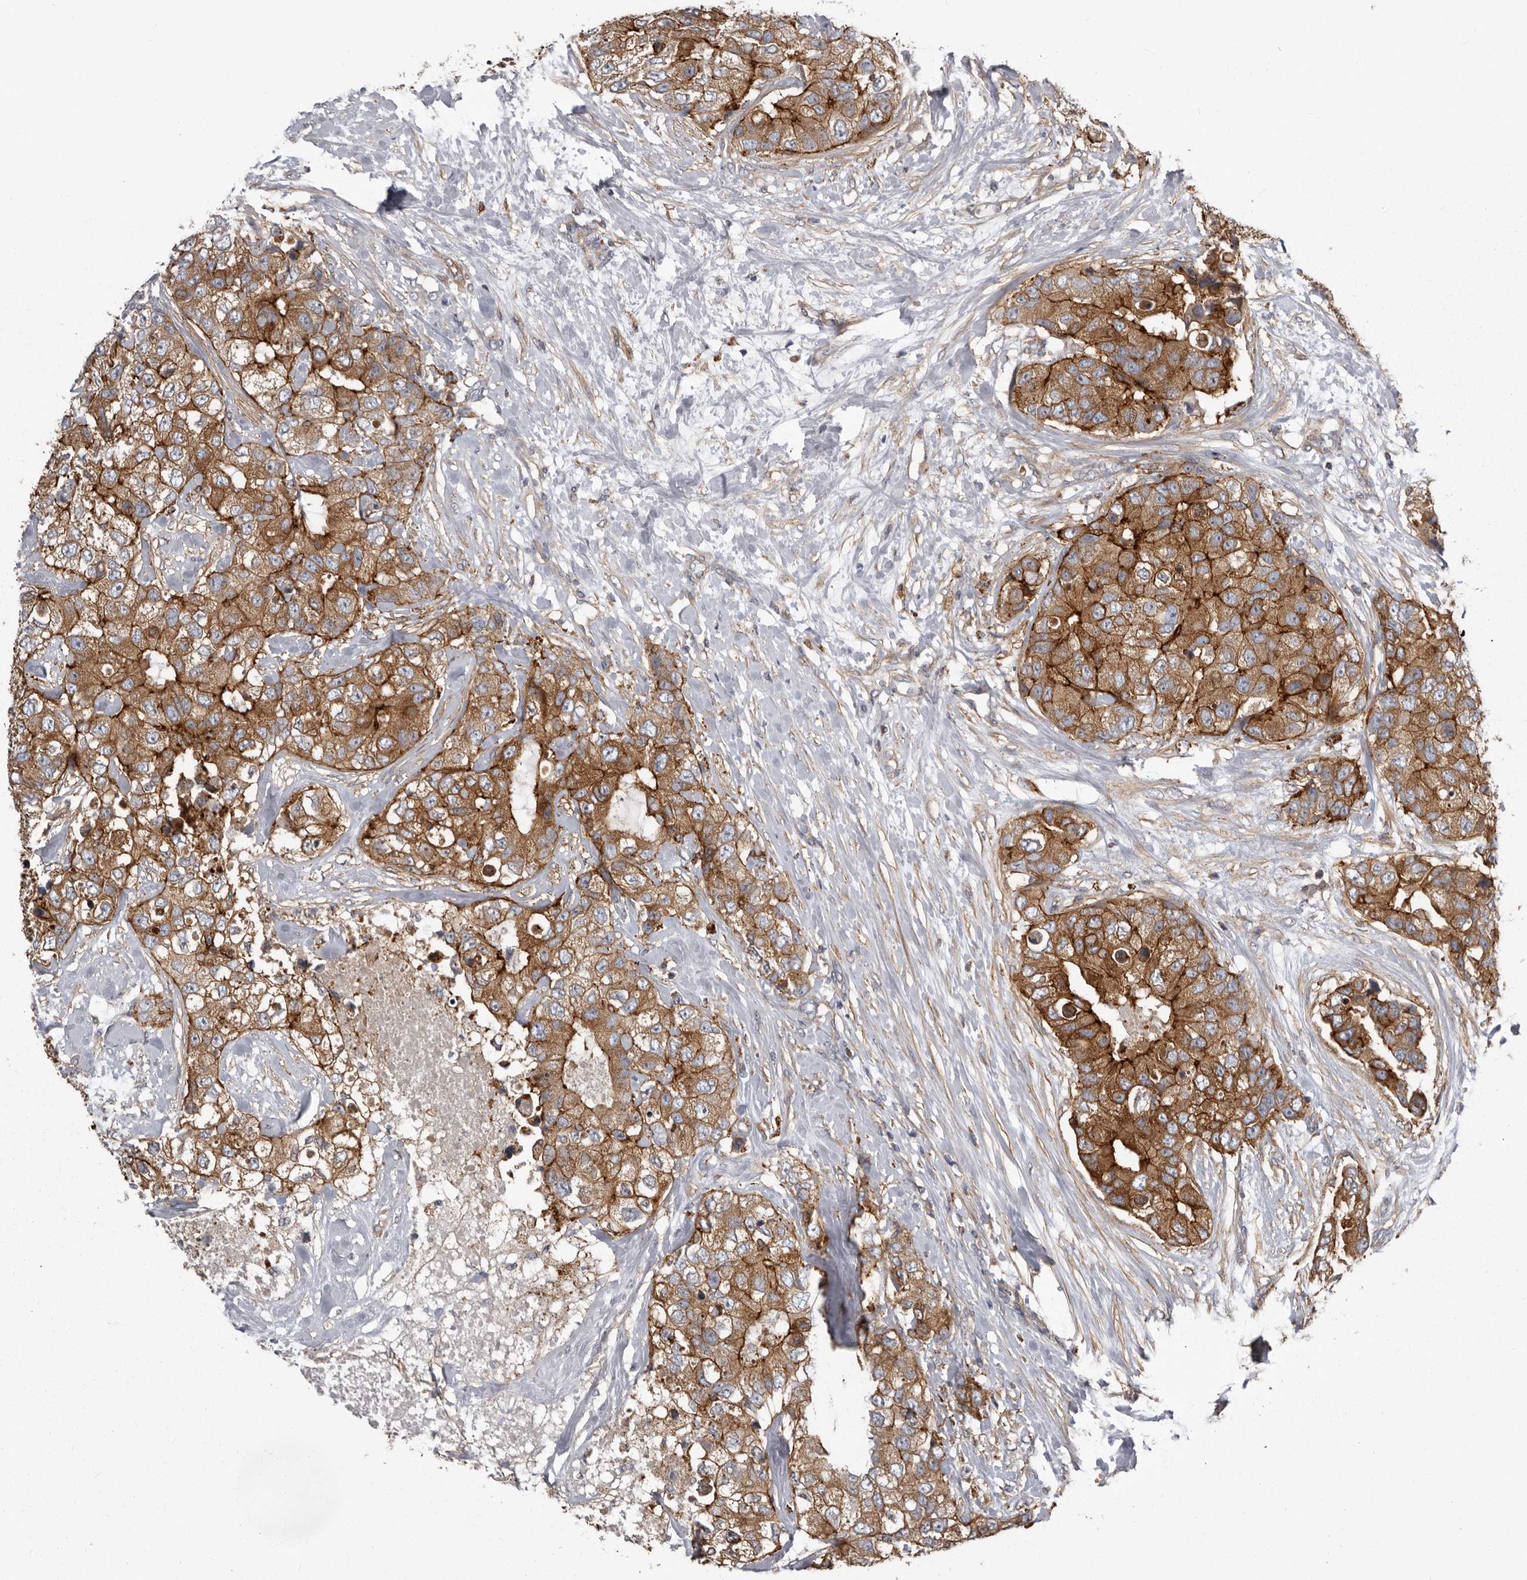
{"staining": {"intensity": "strong", "quantity": ">75%", "location": "cytoplasmic/membranous"}, "tissue": "breast cancer", "cell_type": "Tumor cells", "image_type": "cancer", "snomed": [{"axis": "morphology", "description": "Duct carcinoma"}, {"axis": "topography", "description": "Breast"}], "caption": "This histopathology image shows invasive ductal carcinoma (breast) stained with IHC to label a protein in brown. The cytoplasmic/membranous of tumor cells show strong positivity for the protein. Nuclei are counter-stained blue.", "gene": "ENAH", "patient": {"sex": "female", "age": 62}}